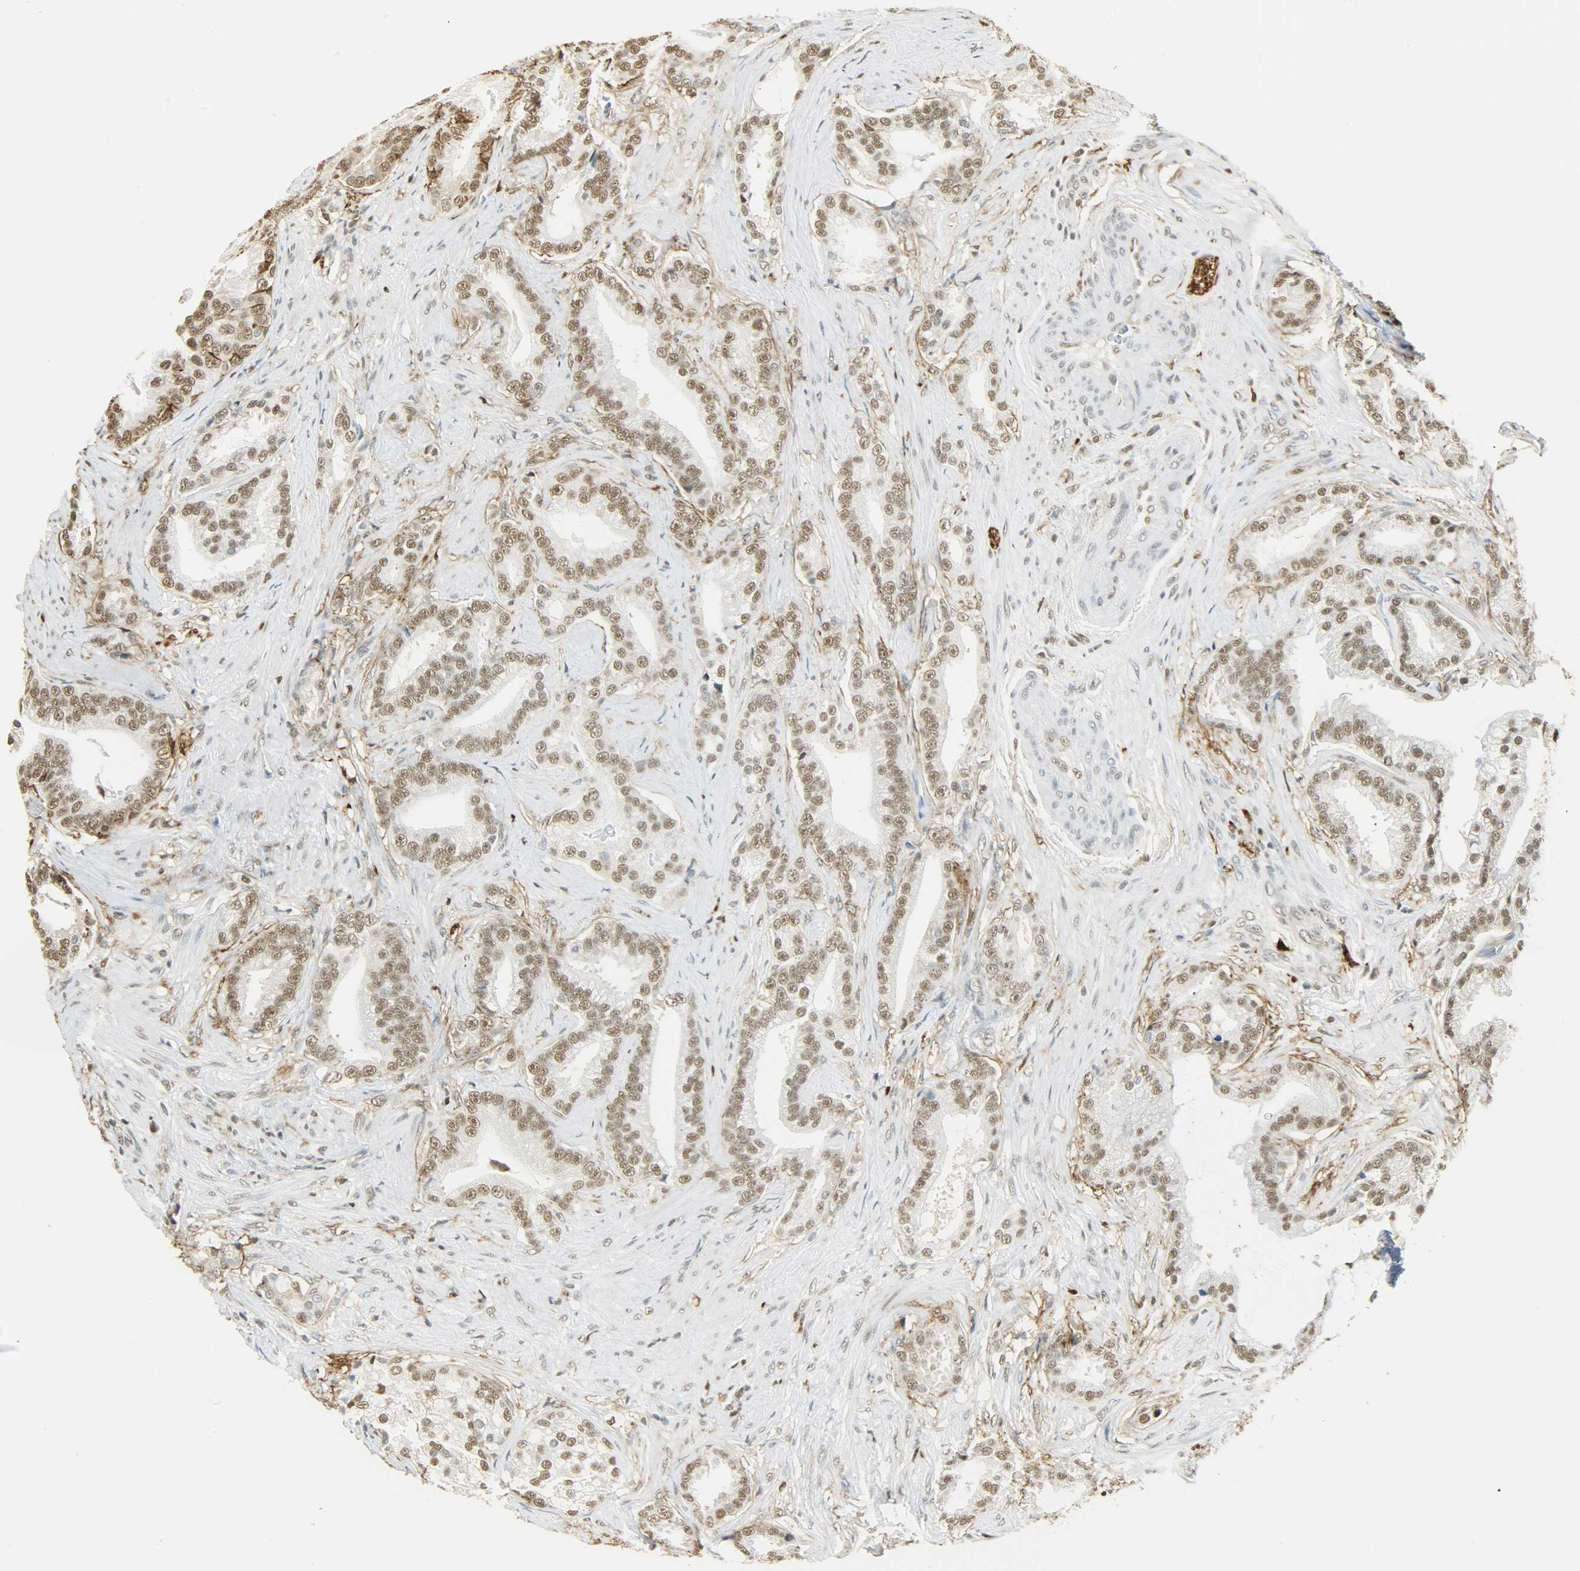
{"staining": {"intensity": "moderate", "quantity": ">75%", "location": "nuclear"}, "tissue": "prostate cancer", "cell_type": "Tumor cells", "image_type": "cancer", "snomed": [{"axis": "morphology", "description": "Adenocarcinoma, Low grade"}, {"axis": "topography", "description": "Prostate"}], "caption": "There is medium levels of moderate nuclear staining in tumor cells of prostate cancer (low-grade adenocarcinoma), as demonstrated by immunohistochemical staining (brown color).", "gene": "NGFR", "patient": {"sex": "male", "age": 58}}